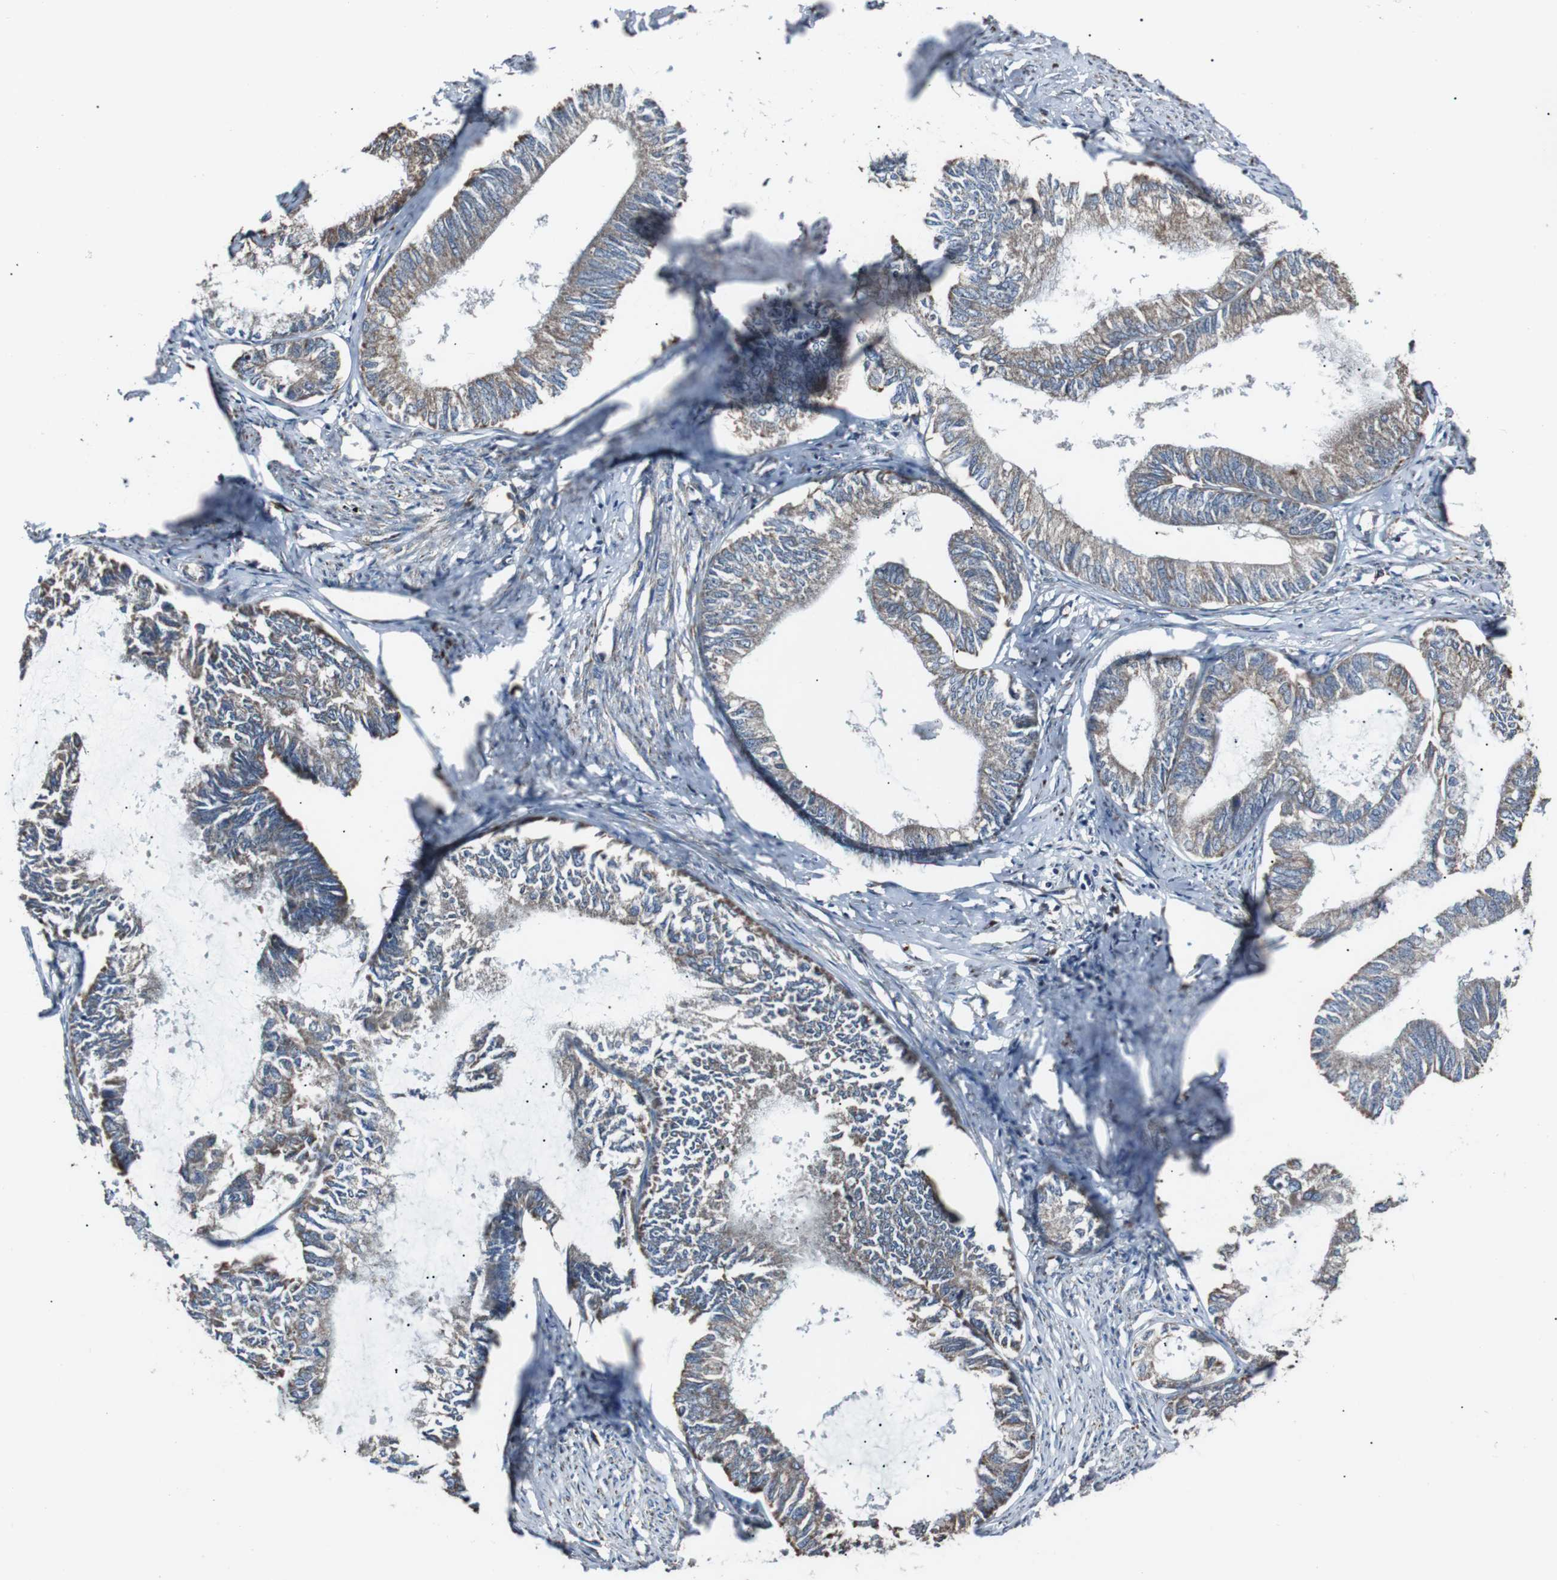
{"staining": {"intensity": "weak", "quantity": "25%-75%", "location": "cytoplasmic/membranous"}, "tissue": "endometrial cancer", "cell_type": "Tumor cells", "image_type": "cancer", "snomed": [{"axis": "morphology", "description": "Adenocarcinoma, NOS"}, {"axis": "topography", "description": "Endometrium"}], "caption": "Immunohistochemical staining of human adenocarcinoma (endometrial) exhibits weak cytoplasmic/membranous protein positivity in about 25%-75% of tumor cells.", "gene": "CISD2", "patient": {"sex": "female", "age": 86}}